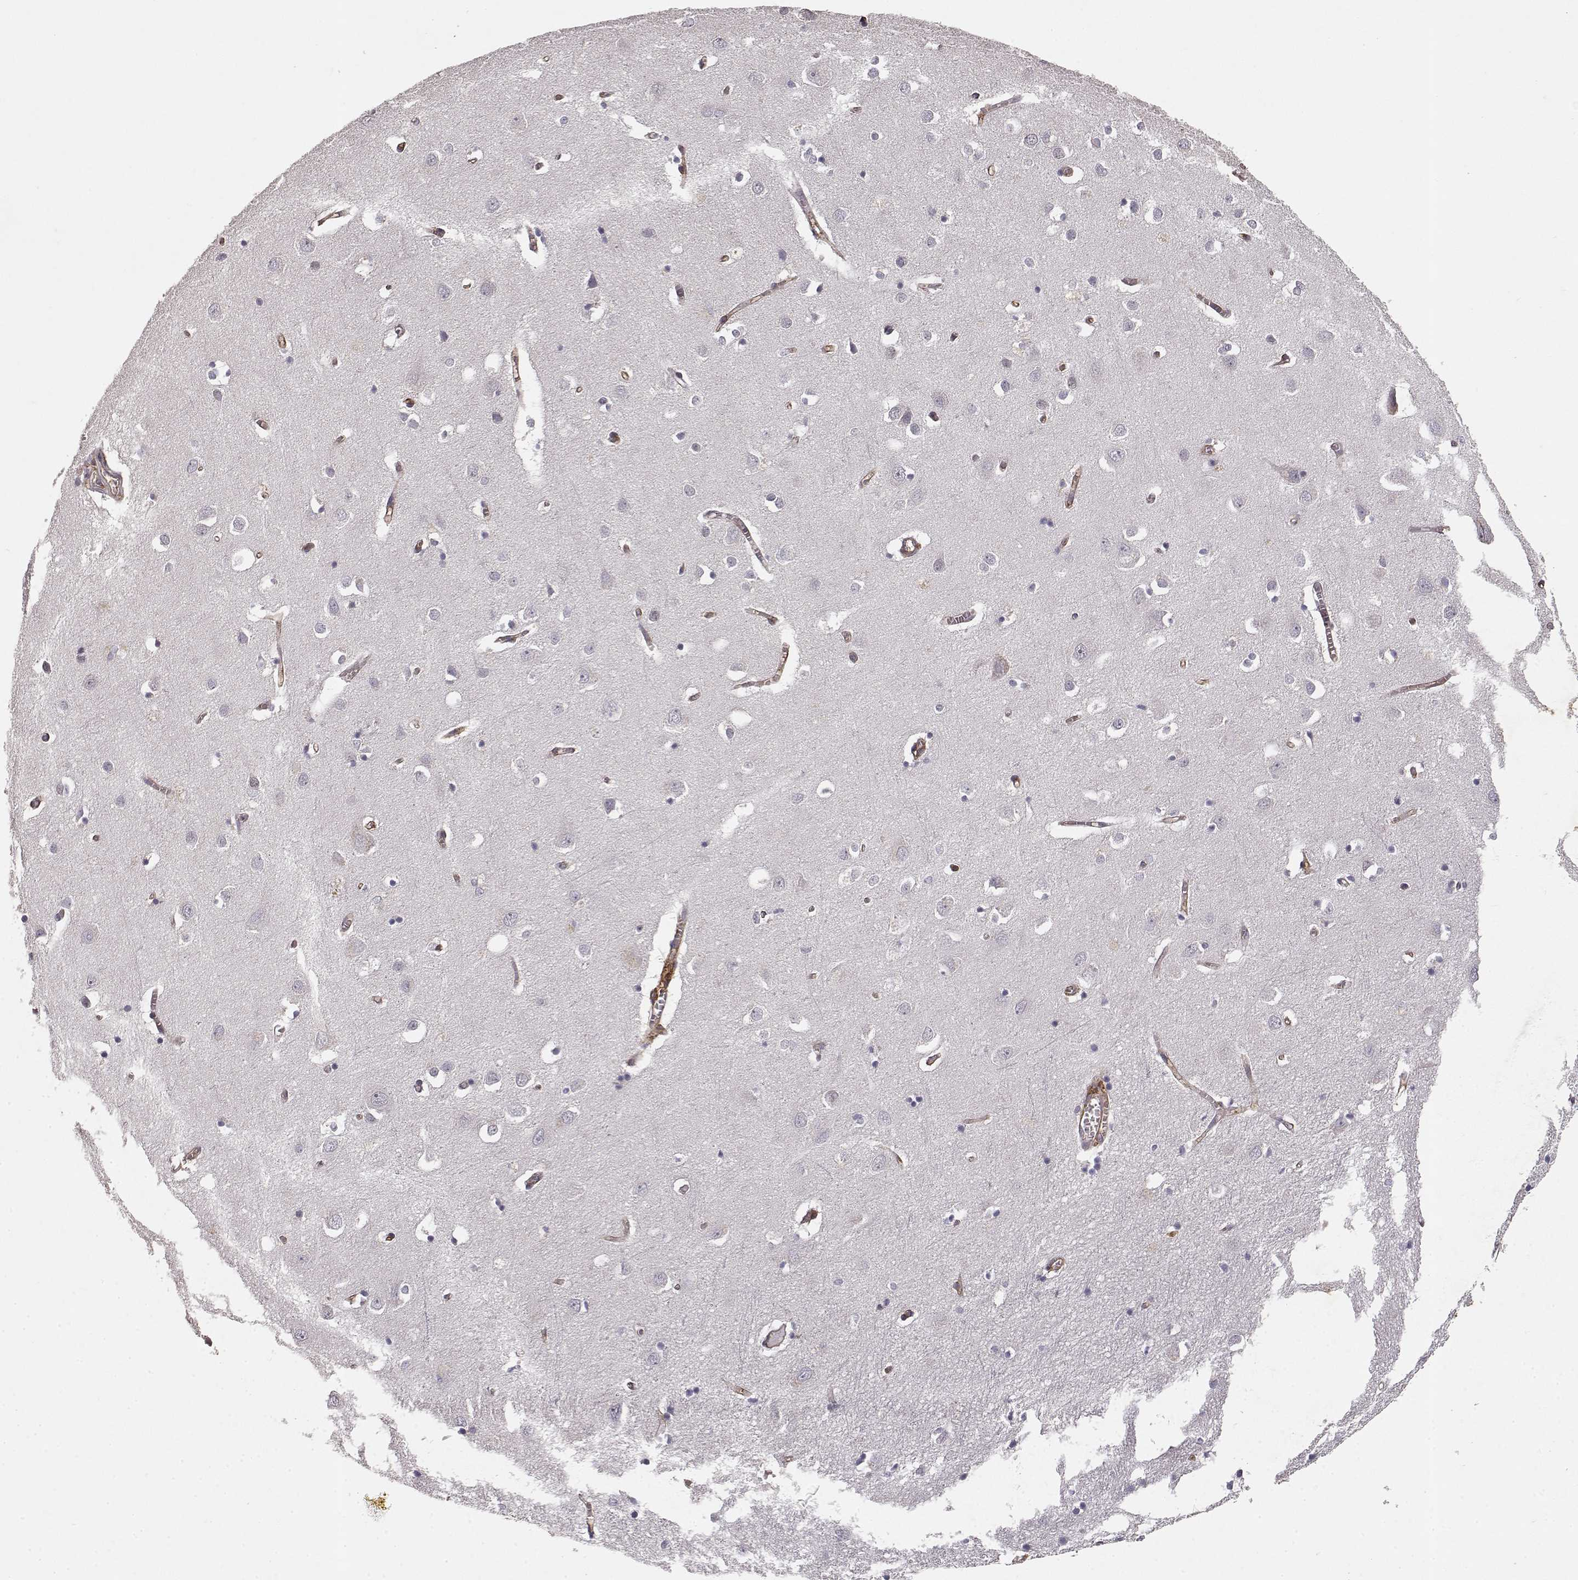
{"staining": {"intensity": "moderate", "quantity": "<25%", "location": "cytoplasmic/membranous"}, "tissue": "cerebral cortex", "cell_type": "Endothelial cells", "image_type": "normal", "snomed": [{"axis": "morphology", "description": "Normal tissue, NOS"}, {"axis": "topography", "description": "Cerebral cortex"}], "caption": "Cerebral cortex stained for a protein demonstrates moderate cytoplasmic/membranous positivity in endothelial cells. The staining was performed using DAB, with brown indicating positive protein expression. Nuclei are stained blue with hematoxylin.", "gene": "IFITM1", "patient": {"sex": "male", "age": 70}}